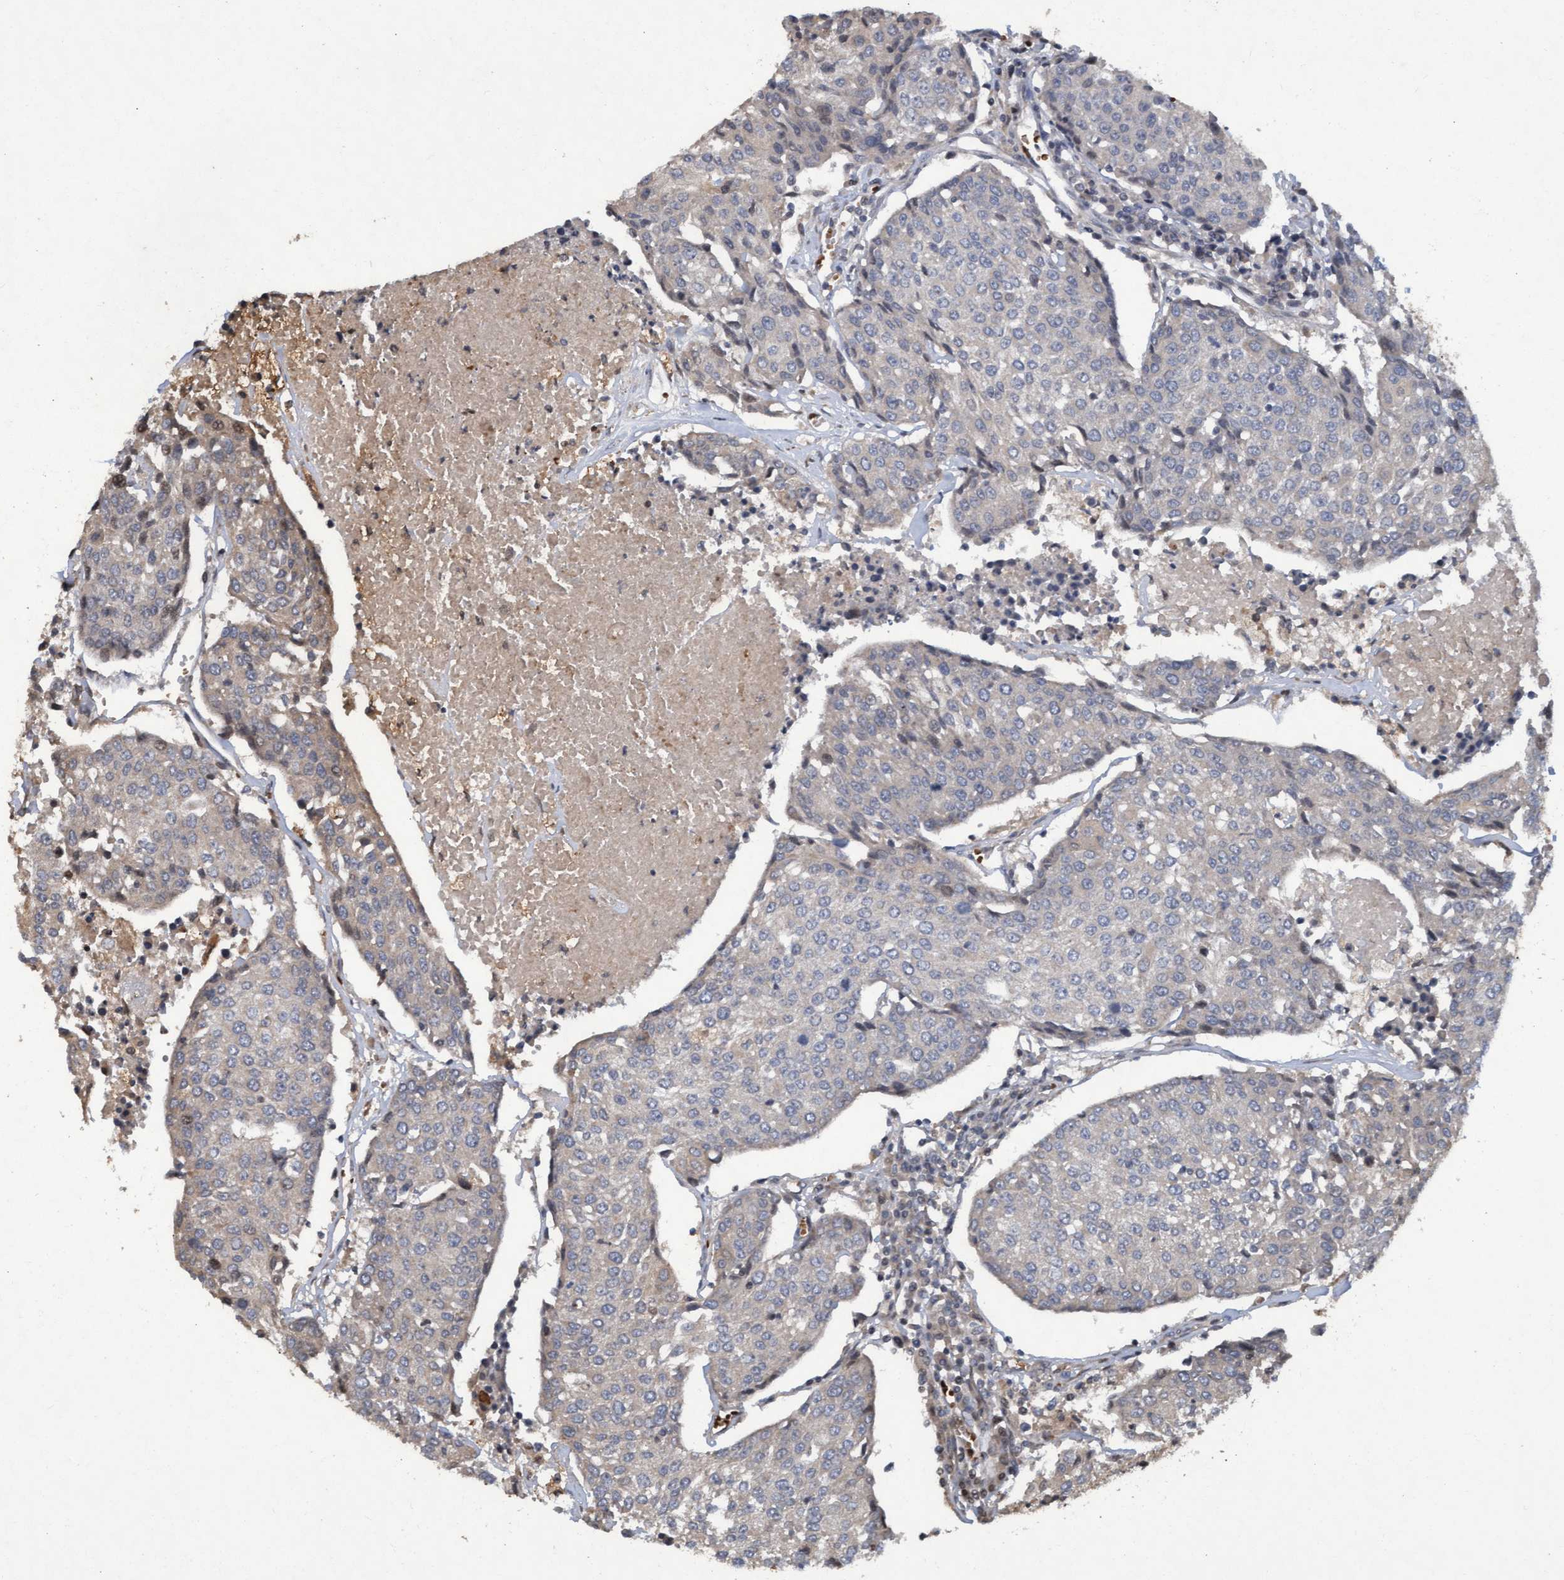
{"staining": {"intensity": "weak", "quantity": "<25%", "location": "cytoplasmic/membranous"}, "tissue": "urothelial cancer", "cell_type": "Tumor cells", "image_type": "cancer", "snomed": [{"axis": "morphology", "description": "Urothelial carcinoma, High grade"}, {"axis": "topography", "description": "Urinary bladder"}], "caption": "Immunohistochemical staining of human urothelial carcinoma (high-grade) reveals no significant staining in tumor cells.", "gene": "KCNC2", "patient": {"sex": "female", "age": 85}}